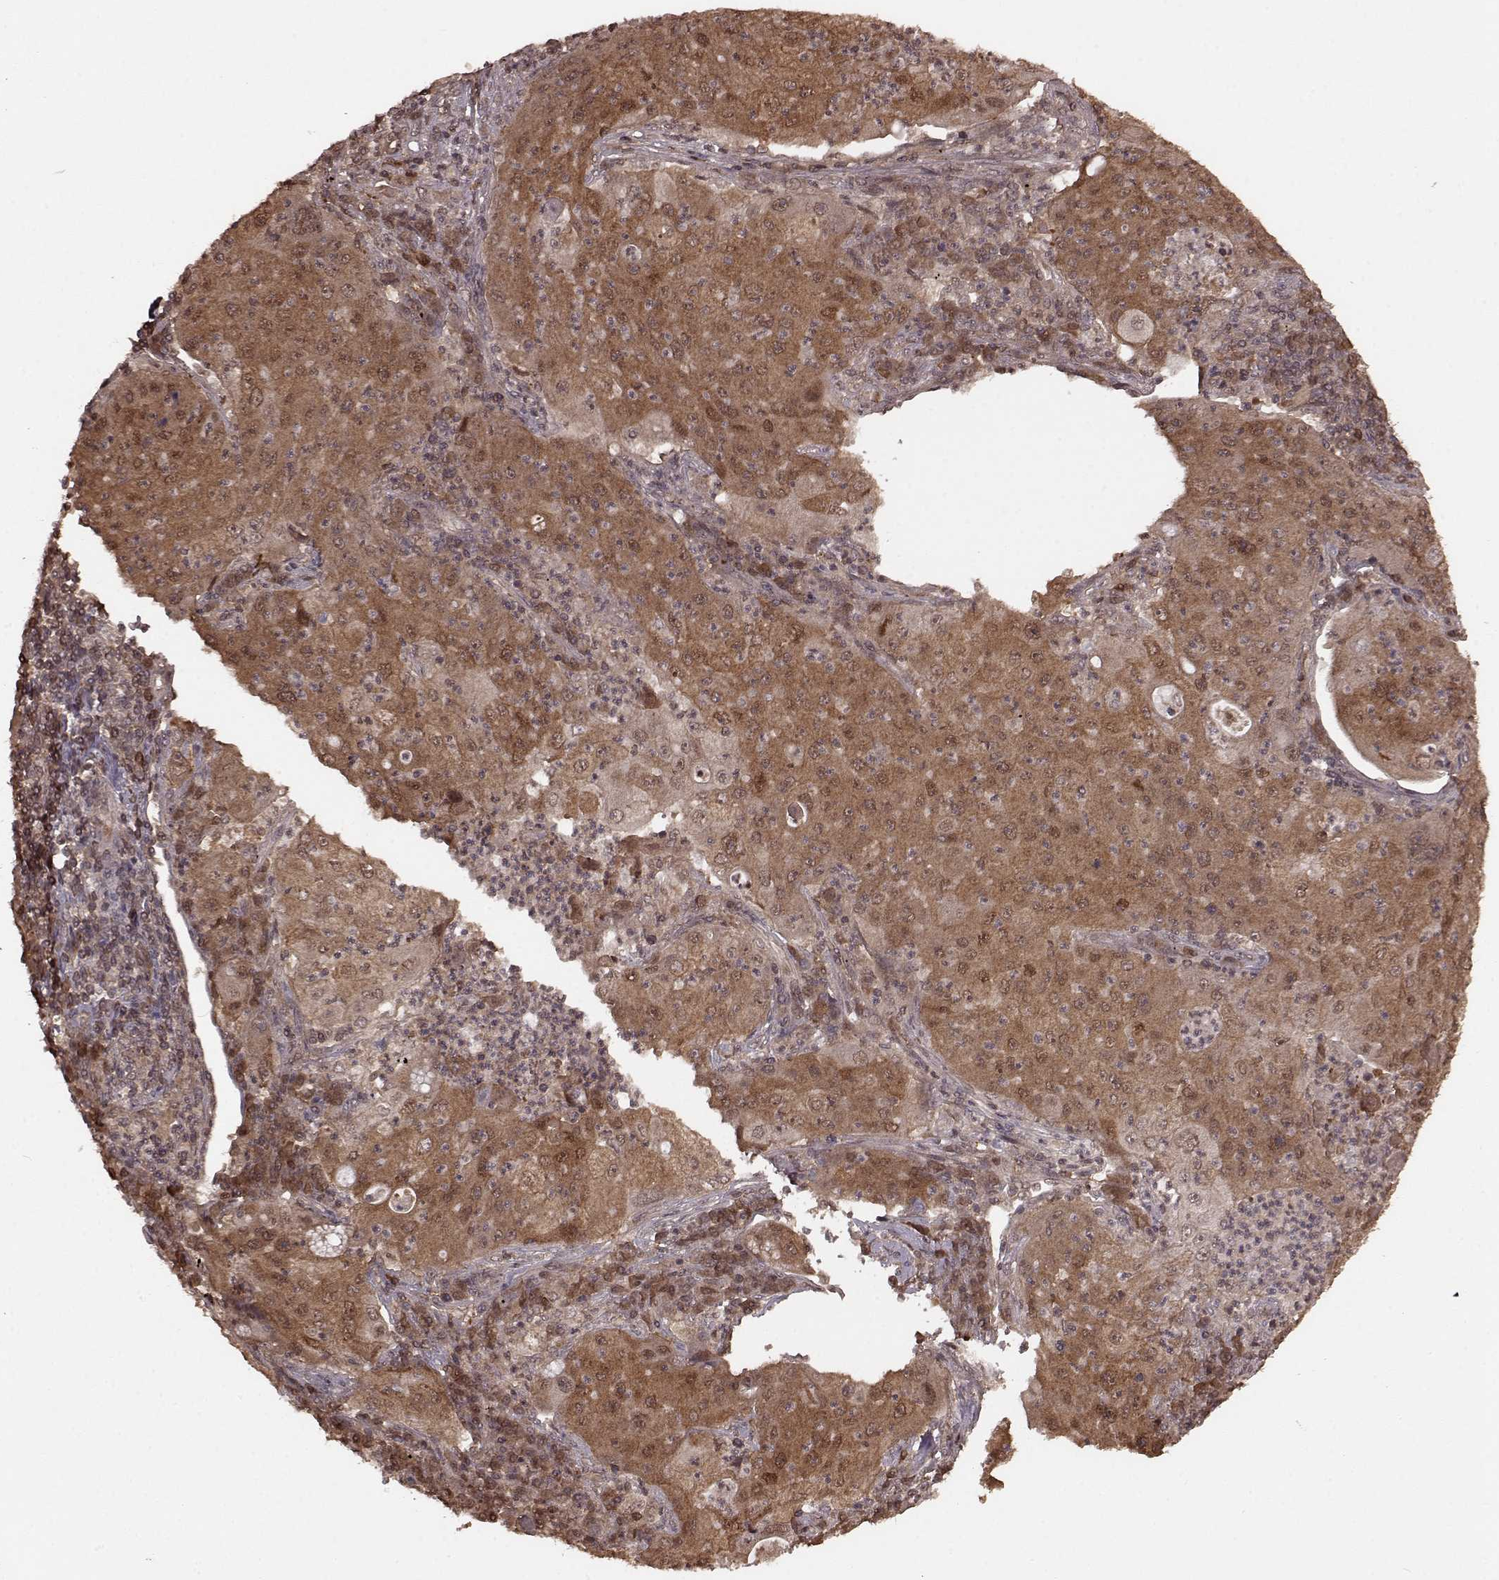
{"staining": {"intensity": "moderate", "quantity": ">75%", "location": "cytoplasmic/membranous,nuclear"}, "tissue": "lung cancer", "cell_type": "Tumor cells", "image_type": "cancer", "snomed": [{"axis": "morphology", "description": "Squamous cell carcinoma, NOS"}, {"axis": "topography", "description": "Lung"}], "caption": "Squamous cell carcinoma (lung) tissue demonstrates moderate cytoplasmic/membranous and nuclear staining in approximately >75% of tumor cells, visualized by immunohistochemistry. The staining was performed using DAB (3,3'-diaminobenzidine) to visualize the protein expression in brown, while the nuclei were stained in blue with hematoxylin (Magnification: 20x).", "gene": "GSS", "patient": {"sex": "female", "age": 59}}